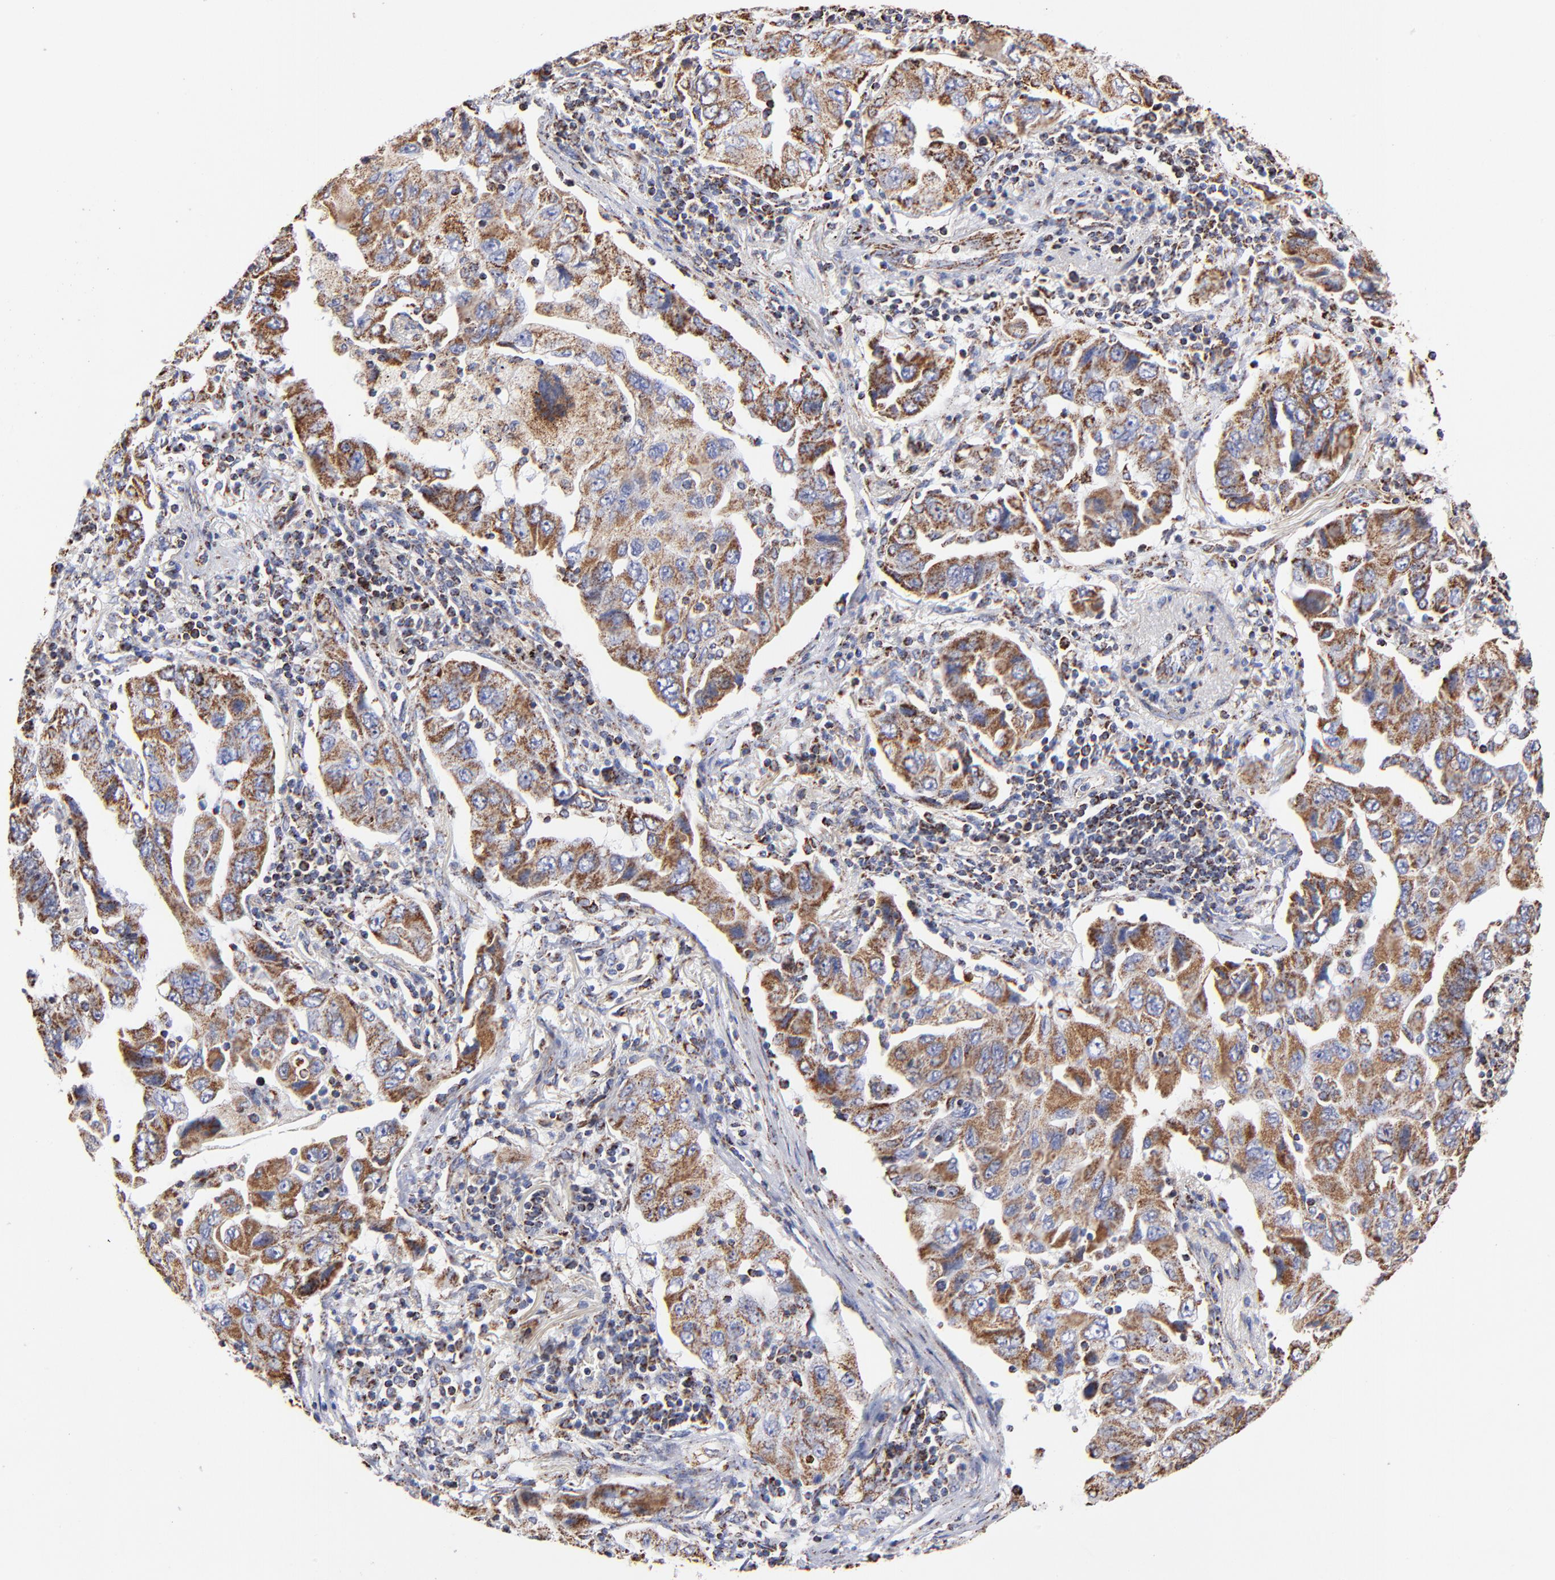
{"staining": {"intensity": "moderate", "quantity": ">75%", "location": "cytoplasmic/membranous"}, "tissue": "lung cancer", "cell_type": "Tumor cells", "image_type": "cancer", "snomed": [{"axis": "morphology", "description": "Adenocarcinoma, NOS"}, {"axis": "topography", "description": "Lung"}], "caption": "Protein analysis of lung cancer tissue exhibits moderate cytoplasmic/membranous staining in about >75% of tumor cells.", "gene": "PHB1", "patient": {"sex": "female", "age": 65}}